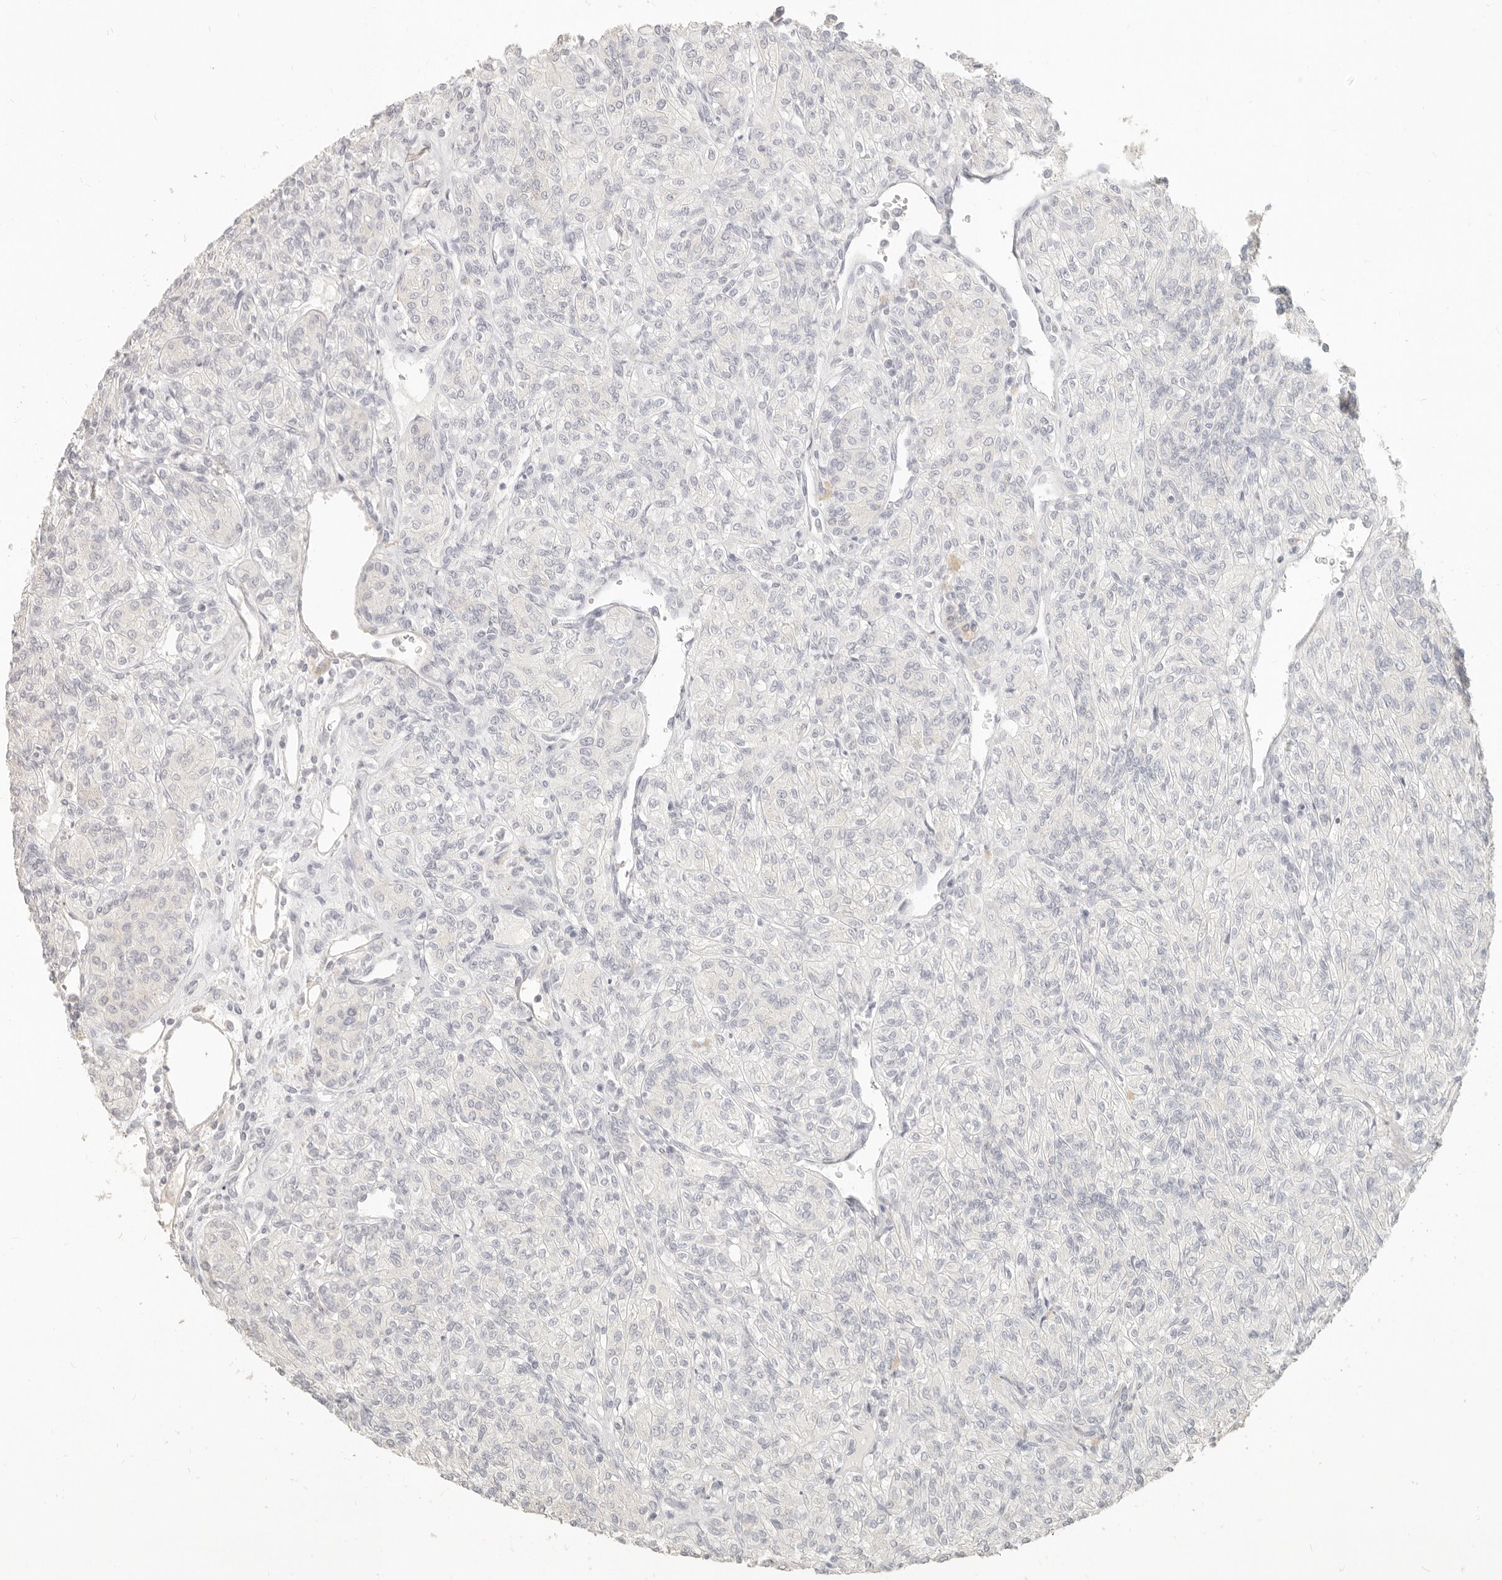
{"staining": {"intensity": "negative", "quantity": "none", "location": "none"}, "tissue": "renal cancer", "cell_type": "Tumor cells", "image_type": "cancer", "snomed": [{"axis": "morphology", "description": "Adenocarcinoma, NOS"}, {"axis": "topography", "description": "Kidney"}], "caption": "This is an immunohistochemistry image of human renal adenocarcinoma. There is no positivity in tumor cells.", "gene": "EPCAM", "patient": {"sex": "male", "age": 77}}